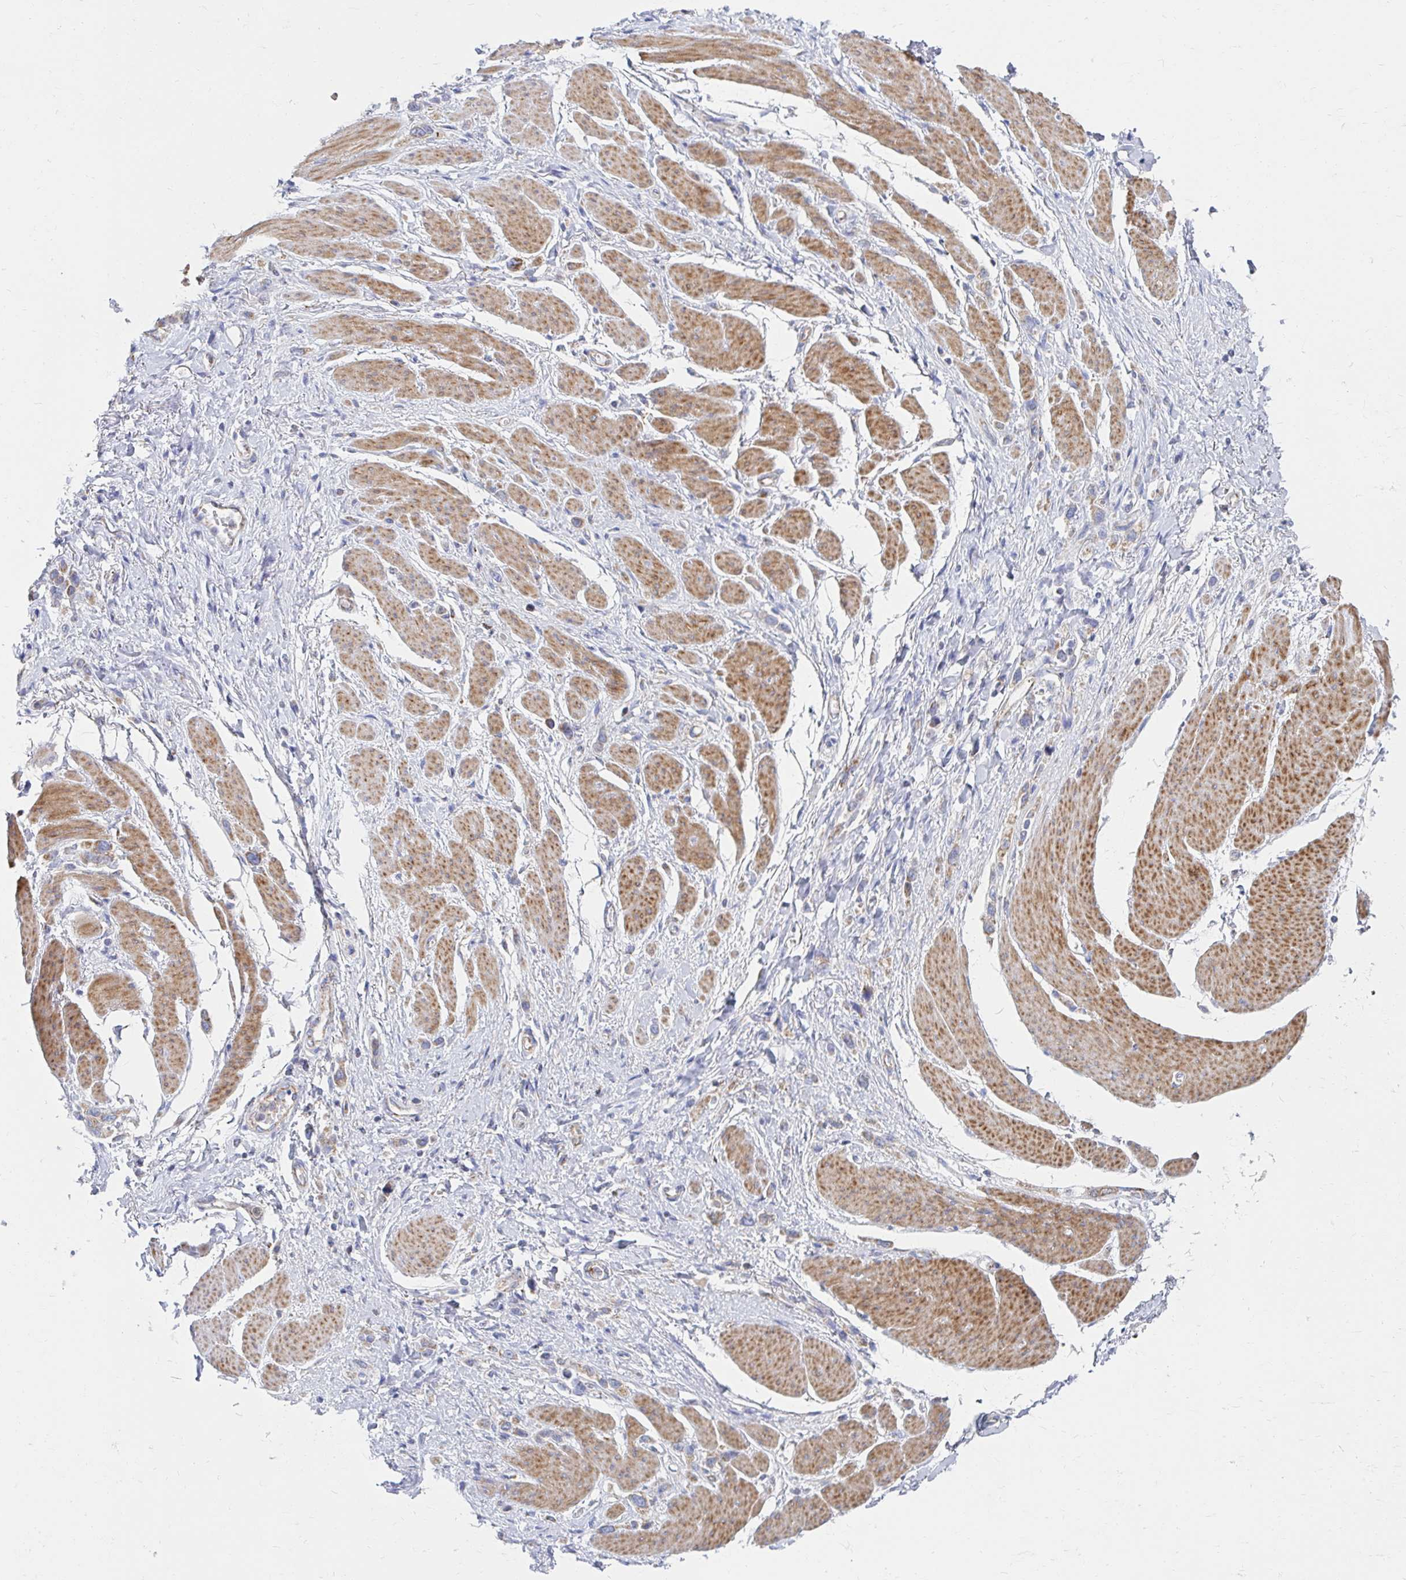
{"staining": {"intensity": "negative", "quantity": "none", "location": "none"}, "tissue": "stomach cancer", "cell_type": "Tumor cells", "image_type": "cancer", "snomed": [{"axis": "morphology", "description": "Adenocarcinoma, NOS"}, {"axis": "topography", "description": "Stomach"}], "caption": "DAB immunohistochemical staining of human stomach cancer reveals no significant positivity in tumor cells. (Brightfield microscopy of DAB (3,3'-diaminobenzidine) immunohistochemistry at high magnification).", "gene": "MAVS", "patient": {"sex": "female", "age": 65}}